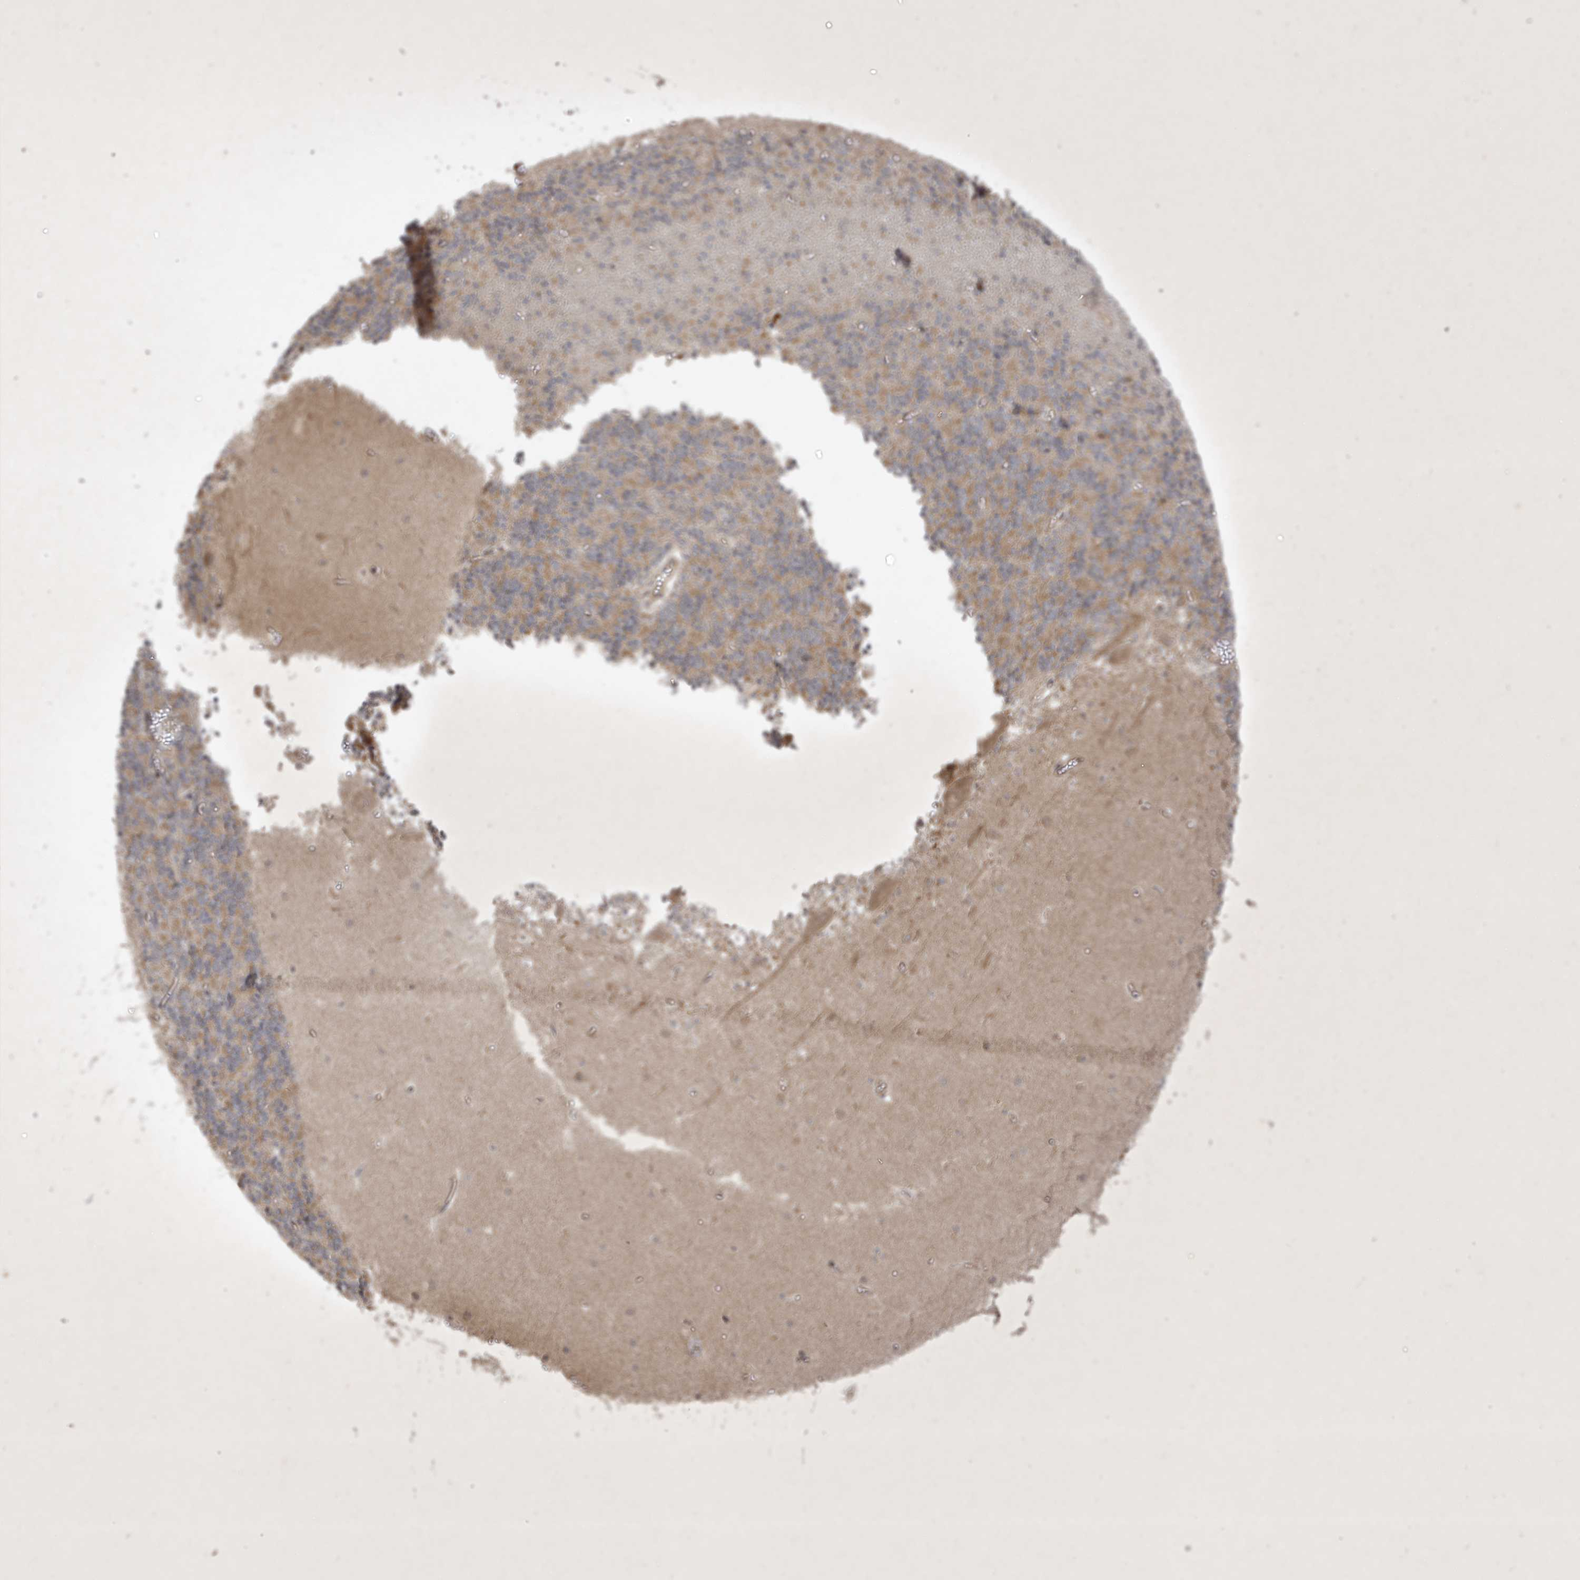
{"staining": {"intensity": "moderate", "quantity": ">75%", "location": "cytoplasmic/membranous"}, "tissue": "cerebellum", "cell_type": "Cells in granular layer", "image_type": "normal", "snomed": [{"axis": "morphology", "description": "Normal tissue, NOS"}, {"axis": "topography", "description": "Cerebellum"}], "caption": "The immunohistochemical stain highlights moderate cytoplasmic/membranous positivity in cells in granular layer of benign cerebellum.", "gene": "FAM83C", "patient": {"sex": "male", "age": 37}}